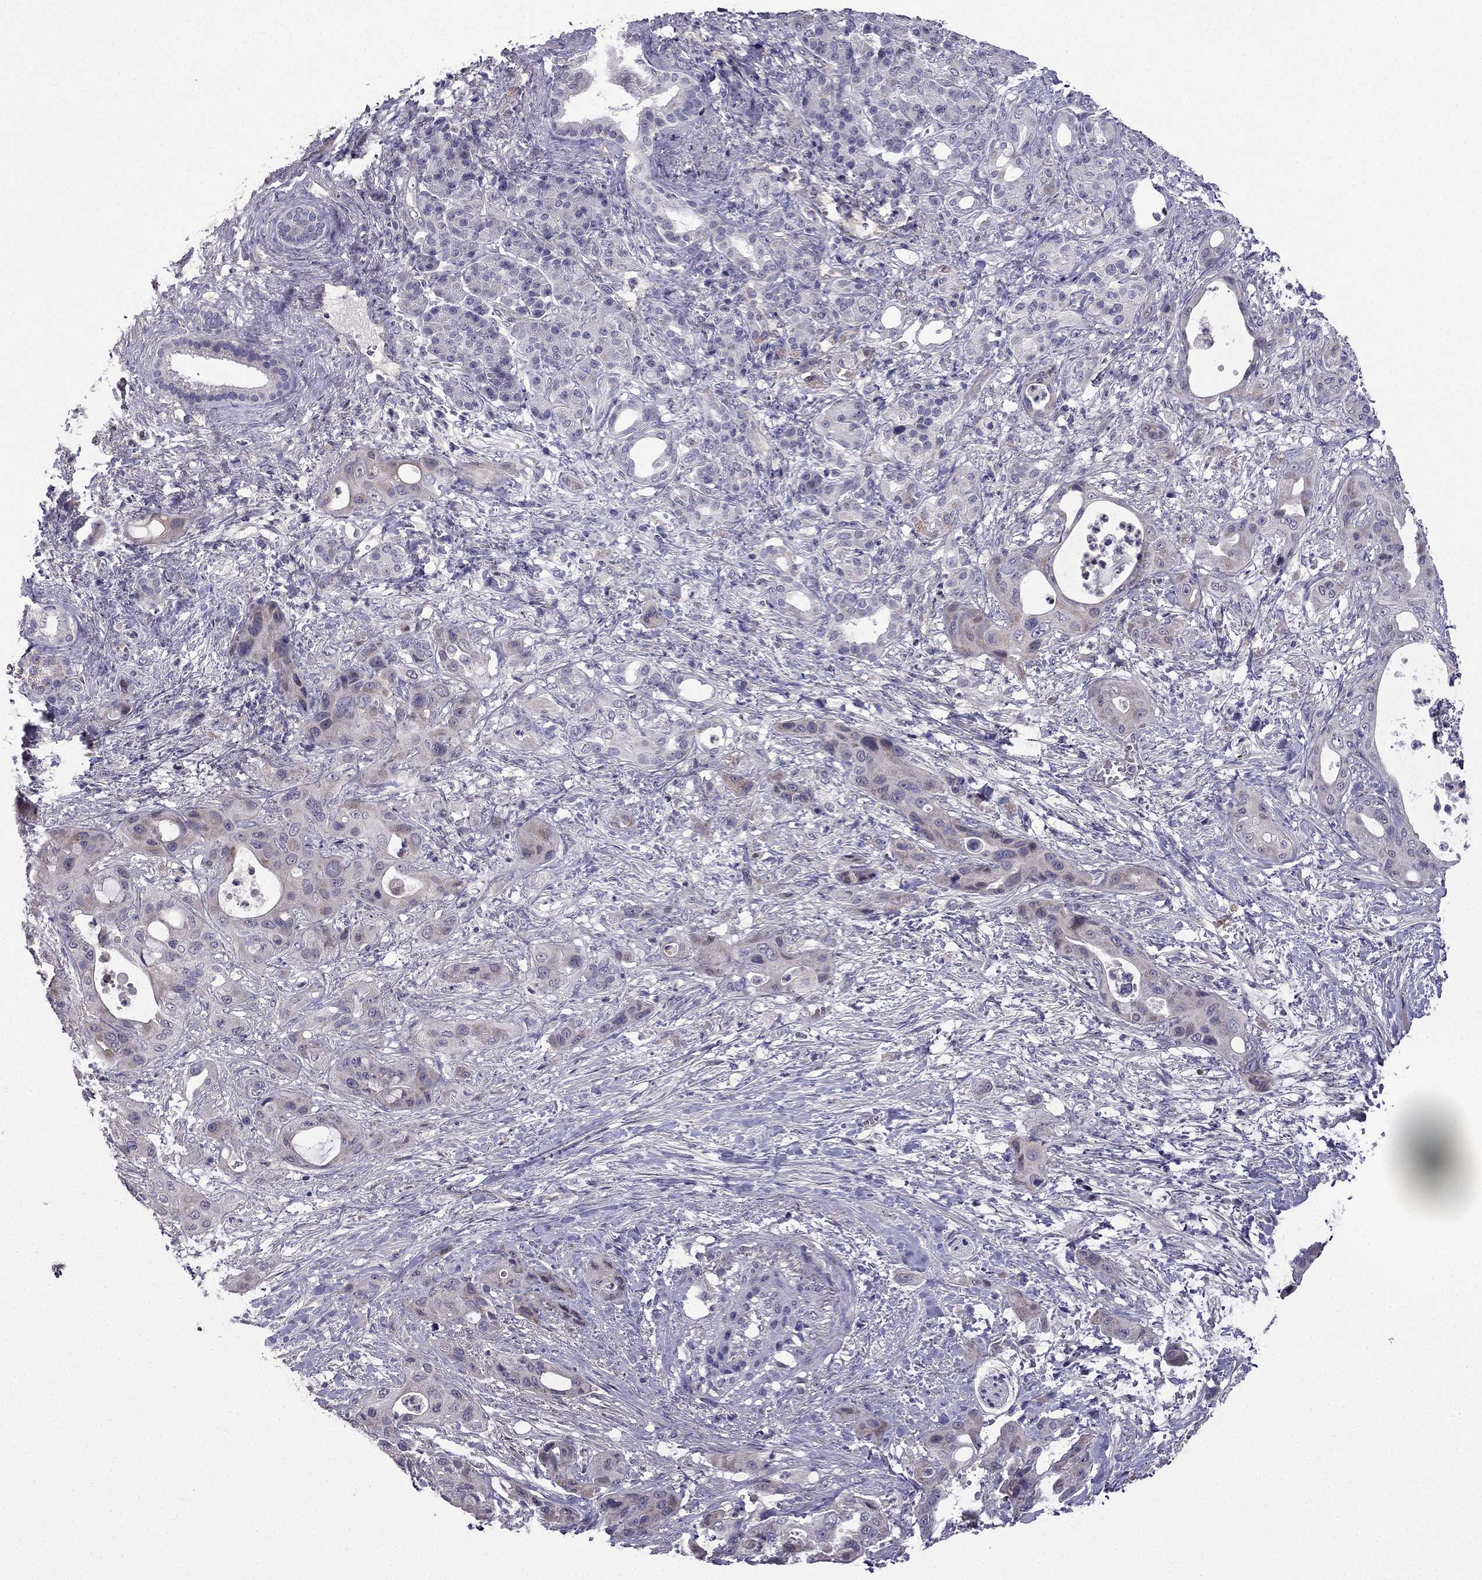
{"staining": {"intensity": "moderate", "quantity": "<25%", "location": "cytoplasmic/membranous"}, "tissue": "pancreatic cancer", "cell_type": "Tumor cells", "image_type": "cancer", "snomed": [{"axis": "morphology", "description": "Adenocarcinoma, NOS"}, {"axis": "topography", "description": "Pancreas"}], "caption": "Immunohistochemistry staining of adenocarcinoma (pancreatic), which demonstrates low levels of moderate cytoplasmic/membranous expression in approximately <25% of tumor cells indicating moderate cytoplasmic/membranous protein positivity. The staining was performed using DAB (brown) for protein detection and nuclei were counterstained in hematoxylin (blue).", "gene": "SLC6A2", "patient": {"sex": "male", "age": 71}}